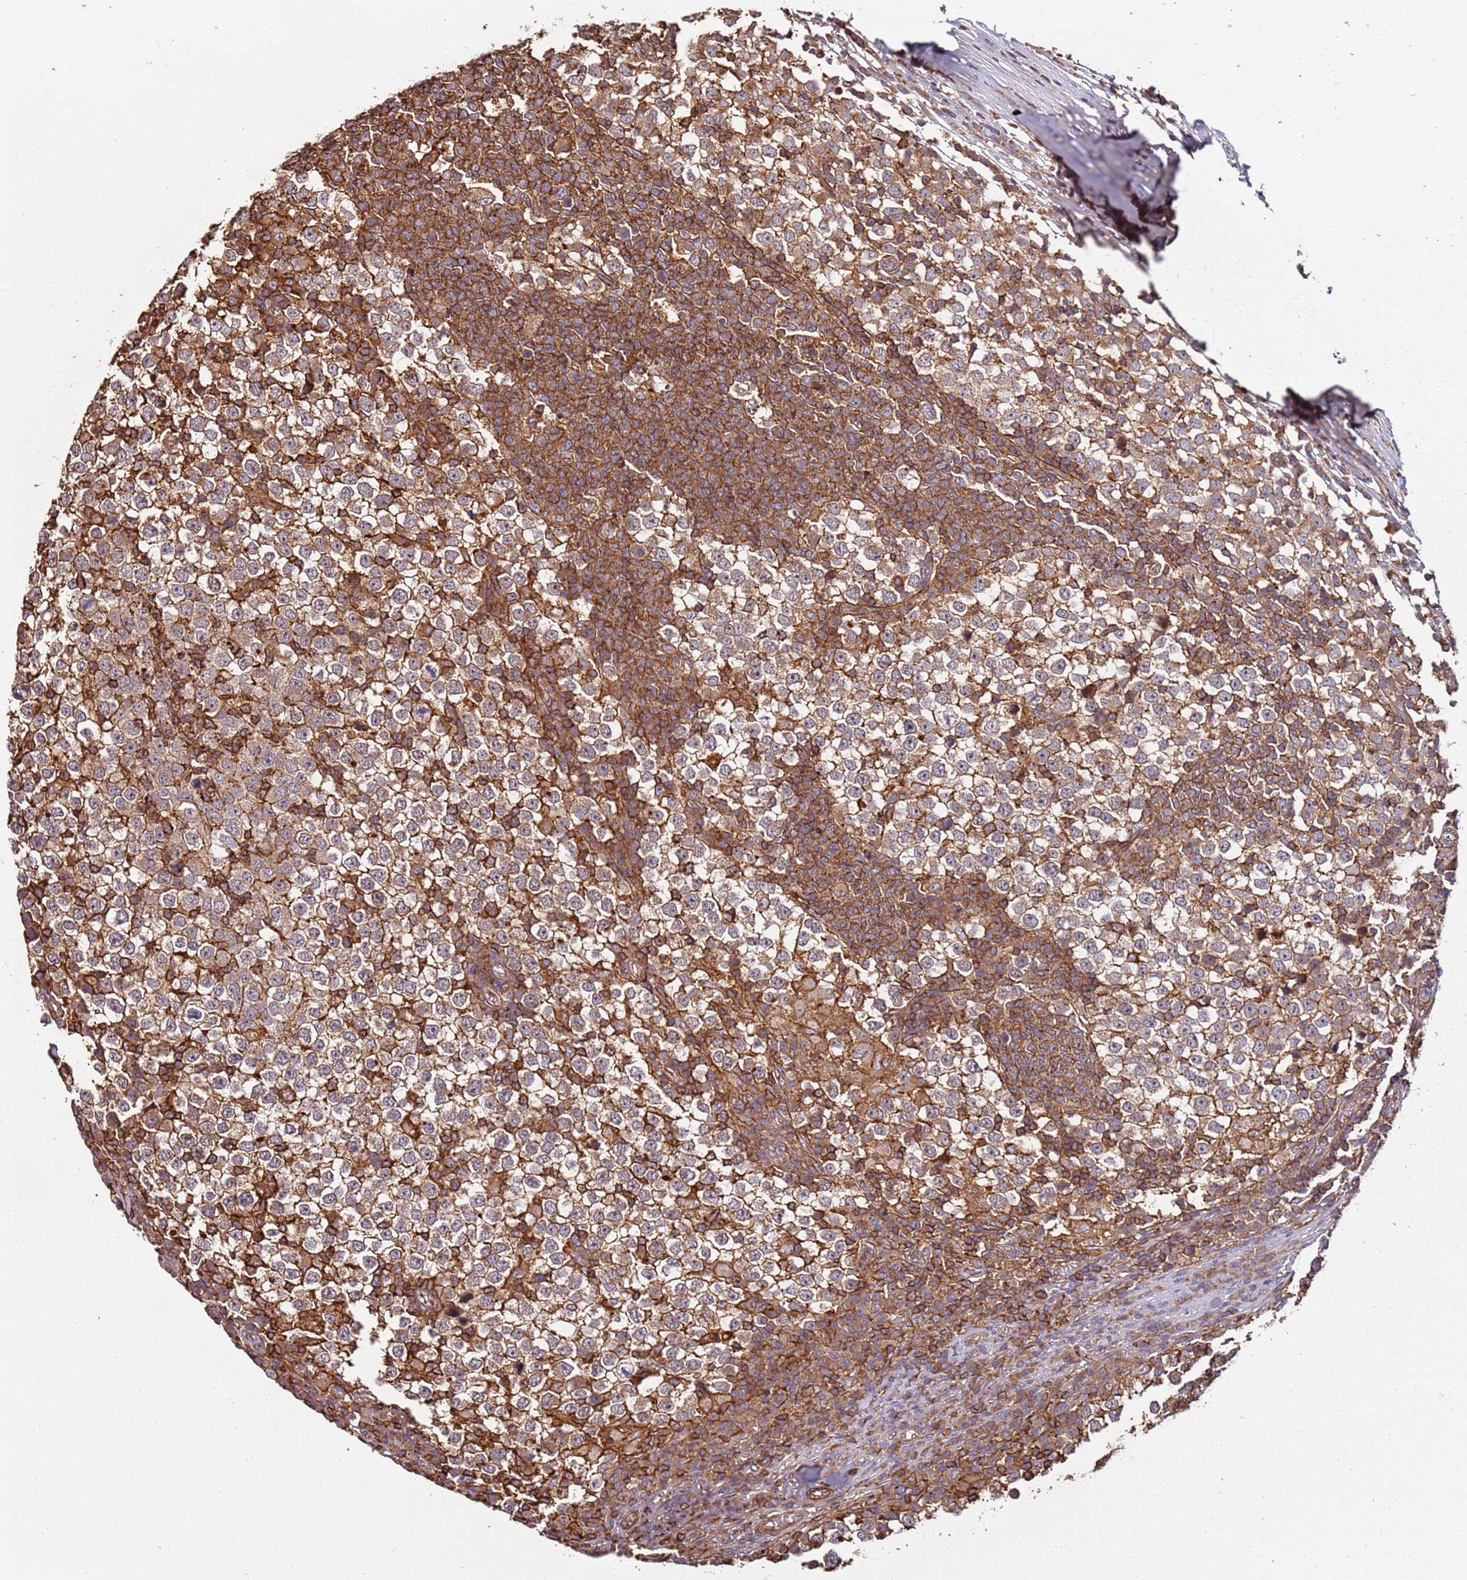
{"staining": {"intensity": "moderate", "quantity": "25%-75%", "location": "cytoplasmic/membranous"}, "tissue": "testis cancer", "cell_type": "Tumor cells", "image_type": "cancer", "snomed": [{"axis": "morphology", "description": "Seminoma, NOS"}, {"axis": "topography", "description": "Testis"}], "caption": "IHC micrograph of neoplastic tissue: human testis seminoma stained using immunohistochemistry (IHC) reveals medium levels of moderate protein expression localized specifically in the cytoplasmic/membranous of tumor cells, appearing as a cytoplasmic/membranous brown color.", "gene": "CYP2U1", "patient": {"sex": "male", "age": 65}}